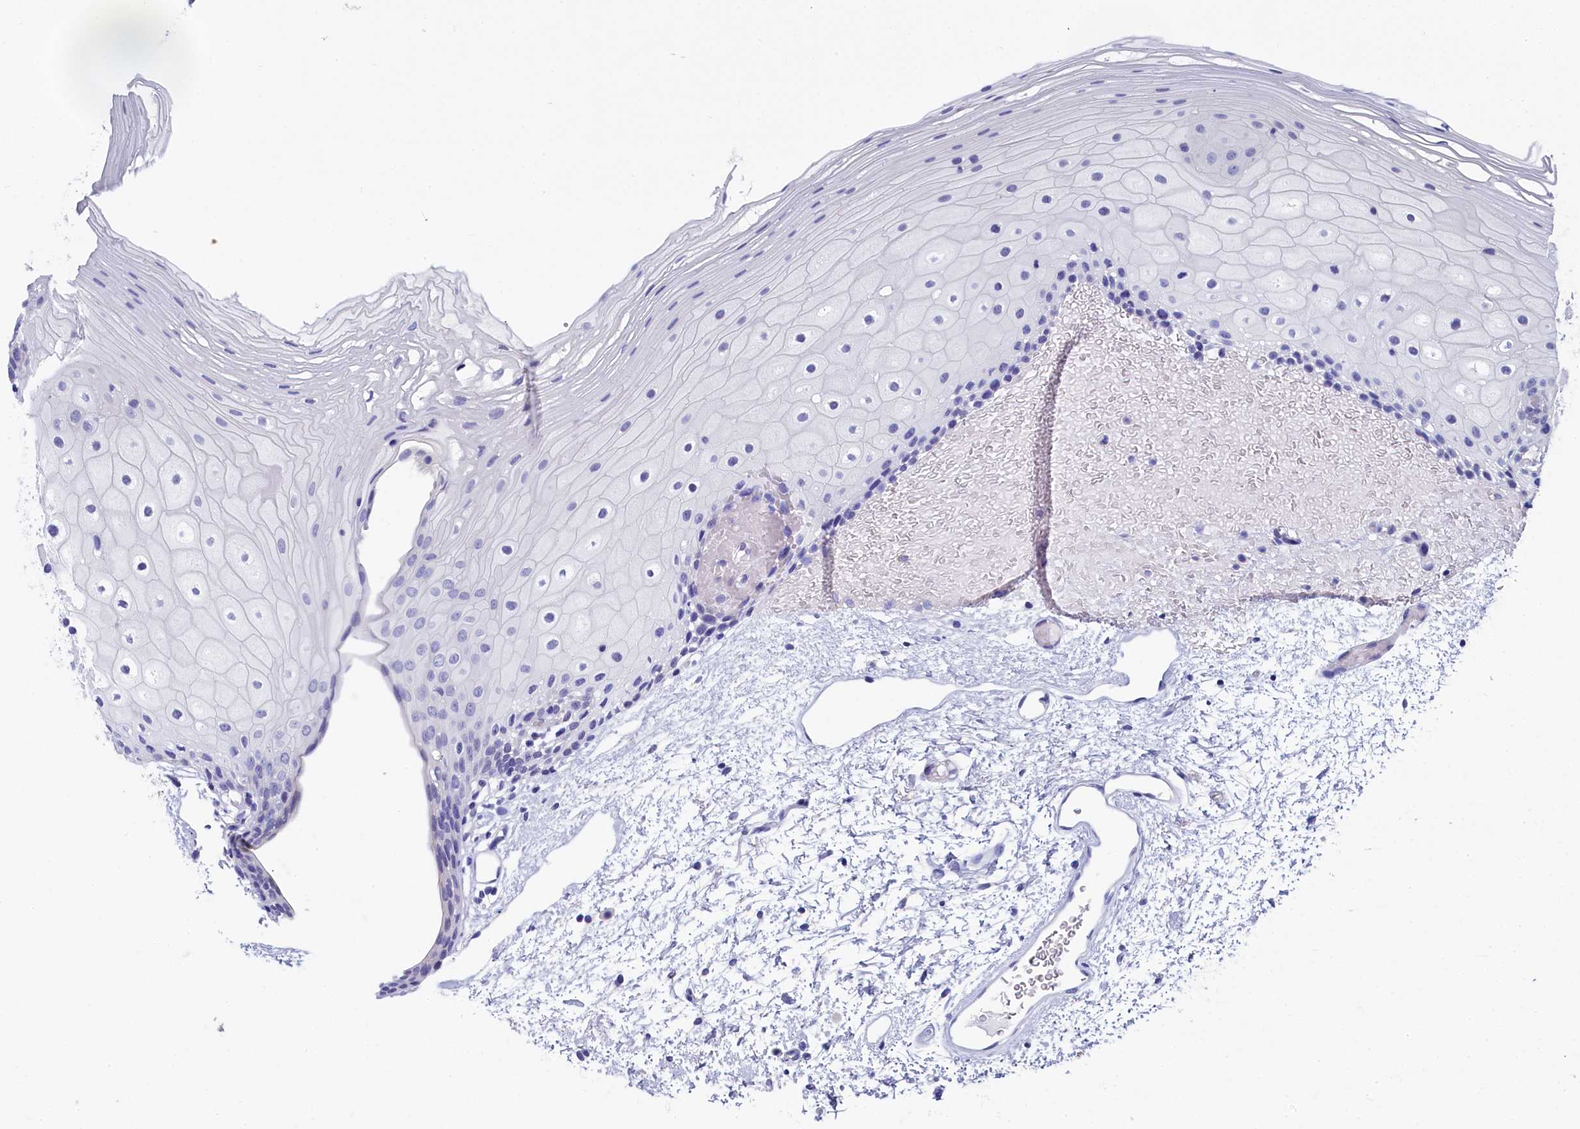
{"staining": {"intensity": "negative", "quantity": "none", "location": "none"}, "tissue": "oral mucosa", "cell_type": "Squamous epithelial cells", "image_type": "normal", "snomed": [{"axis": "morphology", "description": "Normal tissue, NOS"}, {"axis": "topography", "description": "Oral tissue"}], "caption": "High magnification brightfield microscopy of benign oral mucosa stained with DAB (brown) and counterstained with hematoxylin (blue): squamous epithelial cells show no significant staining.", "gene": "C11orf54", "patient": {"sex": "female", "age": 70}}